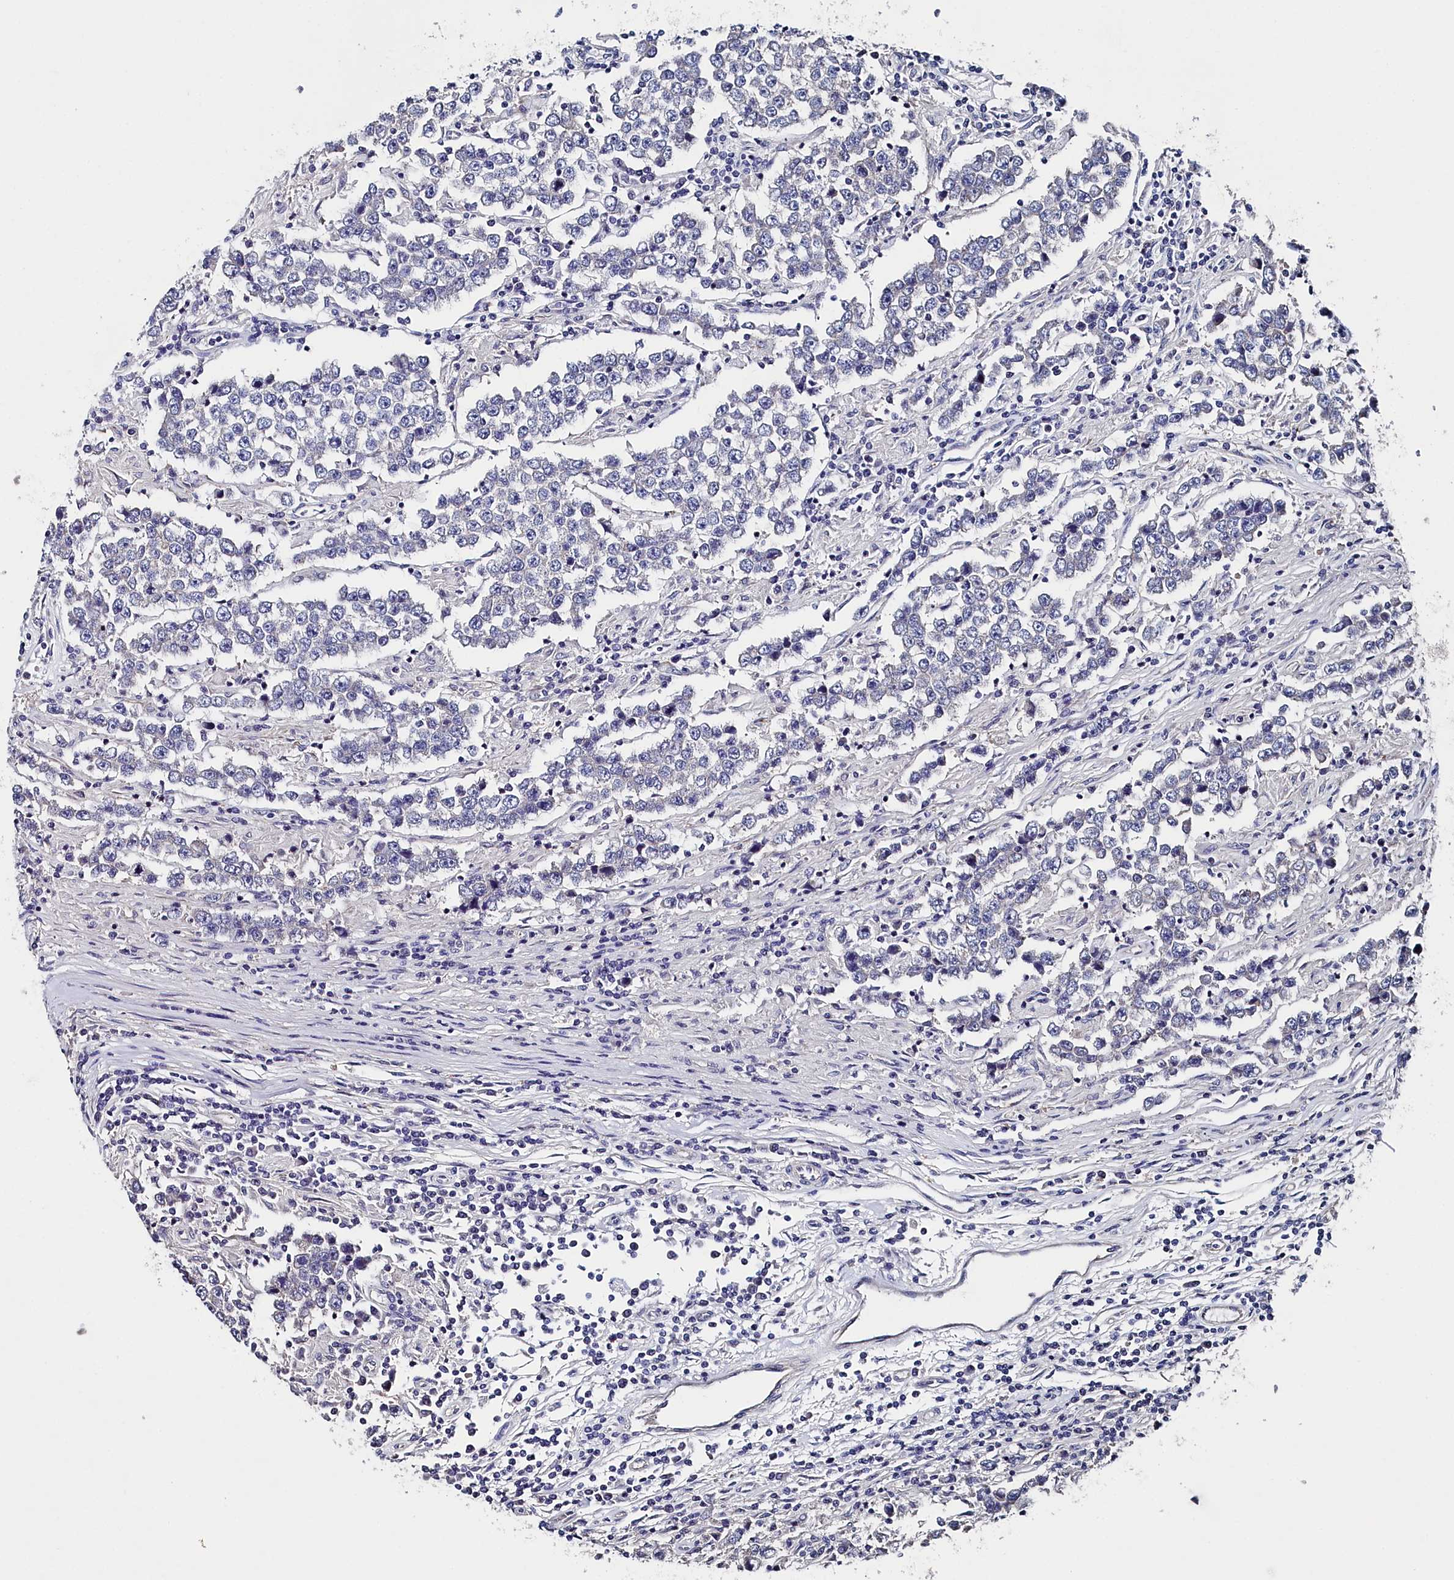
{"staining": {"intensity": "negative", "quantity": "none", "location": "none"}, "tissue": "testis cancer", "cell_type": "Tumor cells", "image_type": "cancer", "snomed": [{"axis": "morphology", "description": "Normal tissue, NOS"}, {"axis": "morphology", "description": "Urothelial carcinoma, High grade"}, {"axis": "morphology", "description": "Seminoma, NOS"}, {"axis": "morphology", "description": "Carcinoma, Embryonal, NOS"}, {"axis": "topography", "description": "Urinary bladder"}, {"axis": "topography", "description": "Testis"}], "caption": "Immunohistochemical staining of human testis urothelial carcinoma (high-grade) shows no significant expression in tumor cells.", "gene": "BHMT", "patient": {"sex": "male", "age": 41}}